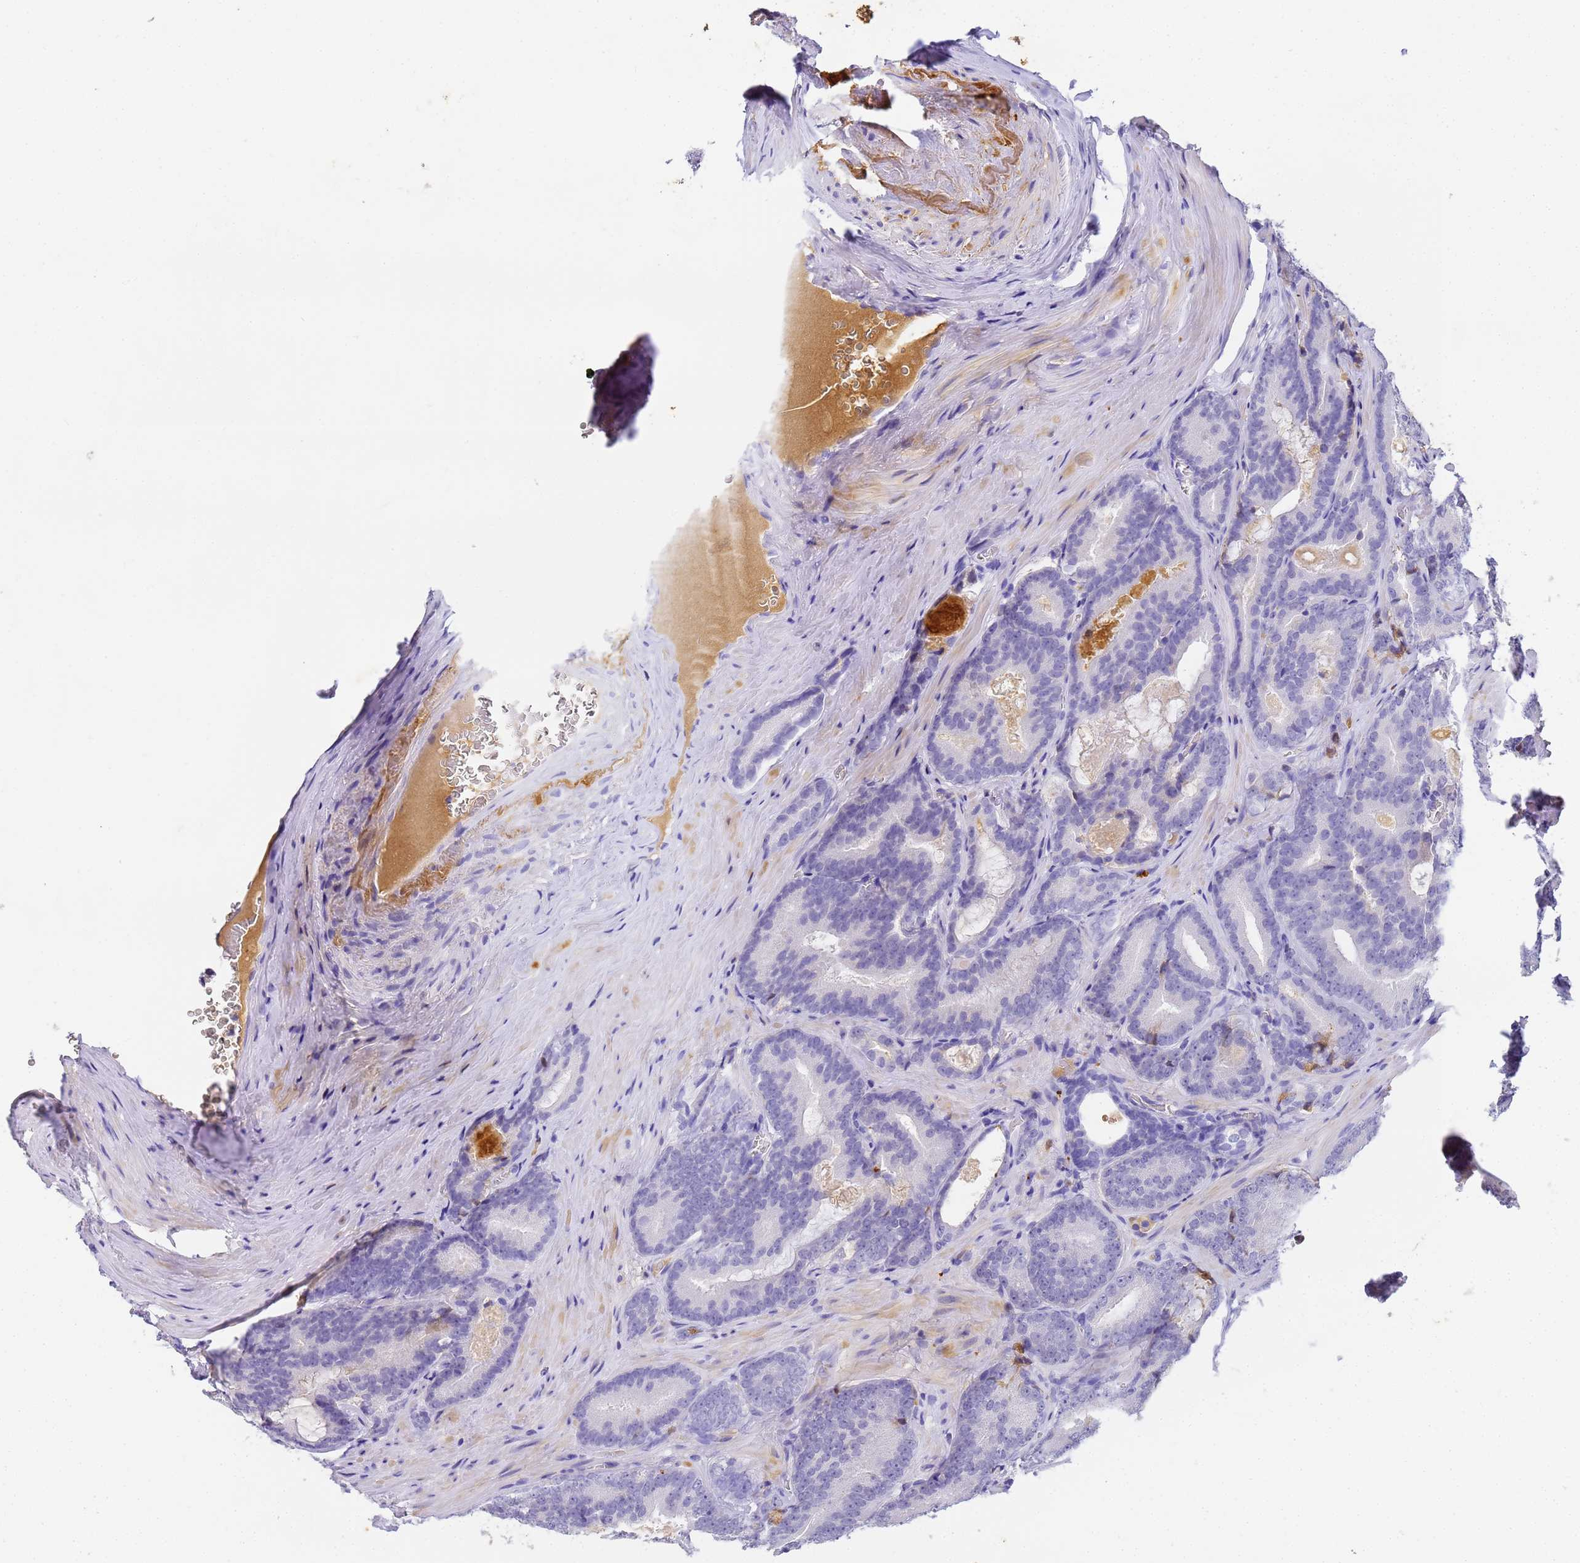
{"staining": {"intensity": "negative", "quantity": "none", "location": "none"}, "tissue": "prostate cancer", "cell_type": "Tumor cells", "image_type": "cancer", "snomed": [{"axis": "morphology", "description": "Adenocarcinoma, High grade"}, {"axis": "topography", "description": "Prostate"}], "caption": "Immunohistochemistry photomicrograph of human prostate adenocarcinoma (high-grade) stained for a protein (brown), which exhibits no staining in tumor cells.", "gene": "CFHR2", "patient": {"sex": "male", "age": 66}}